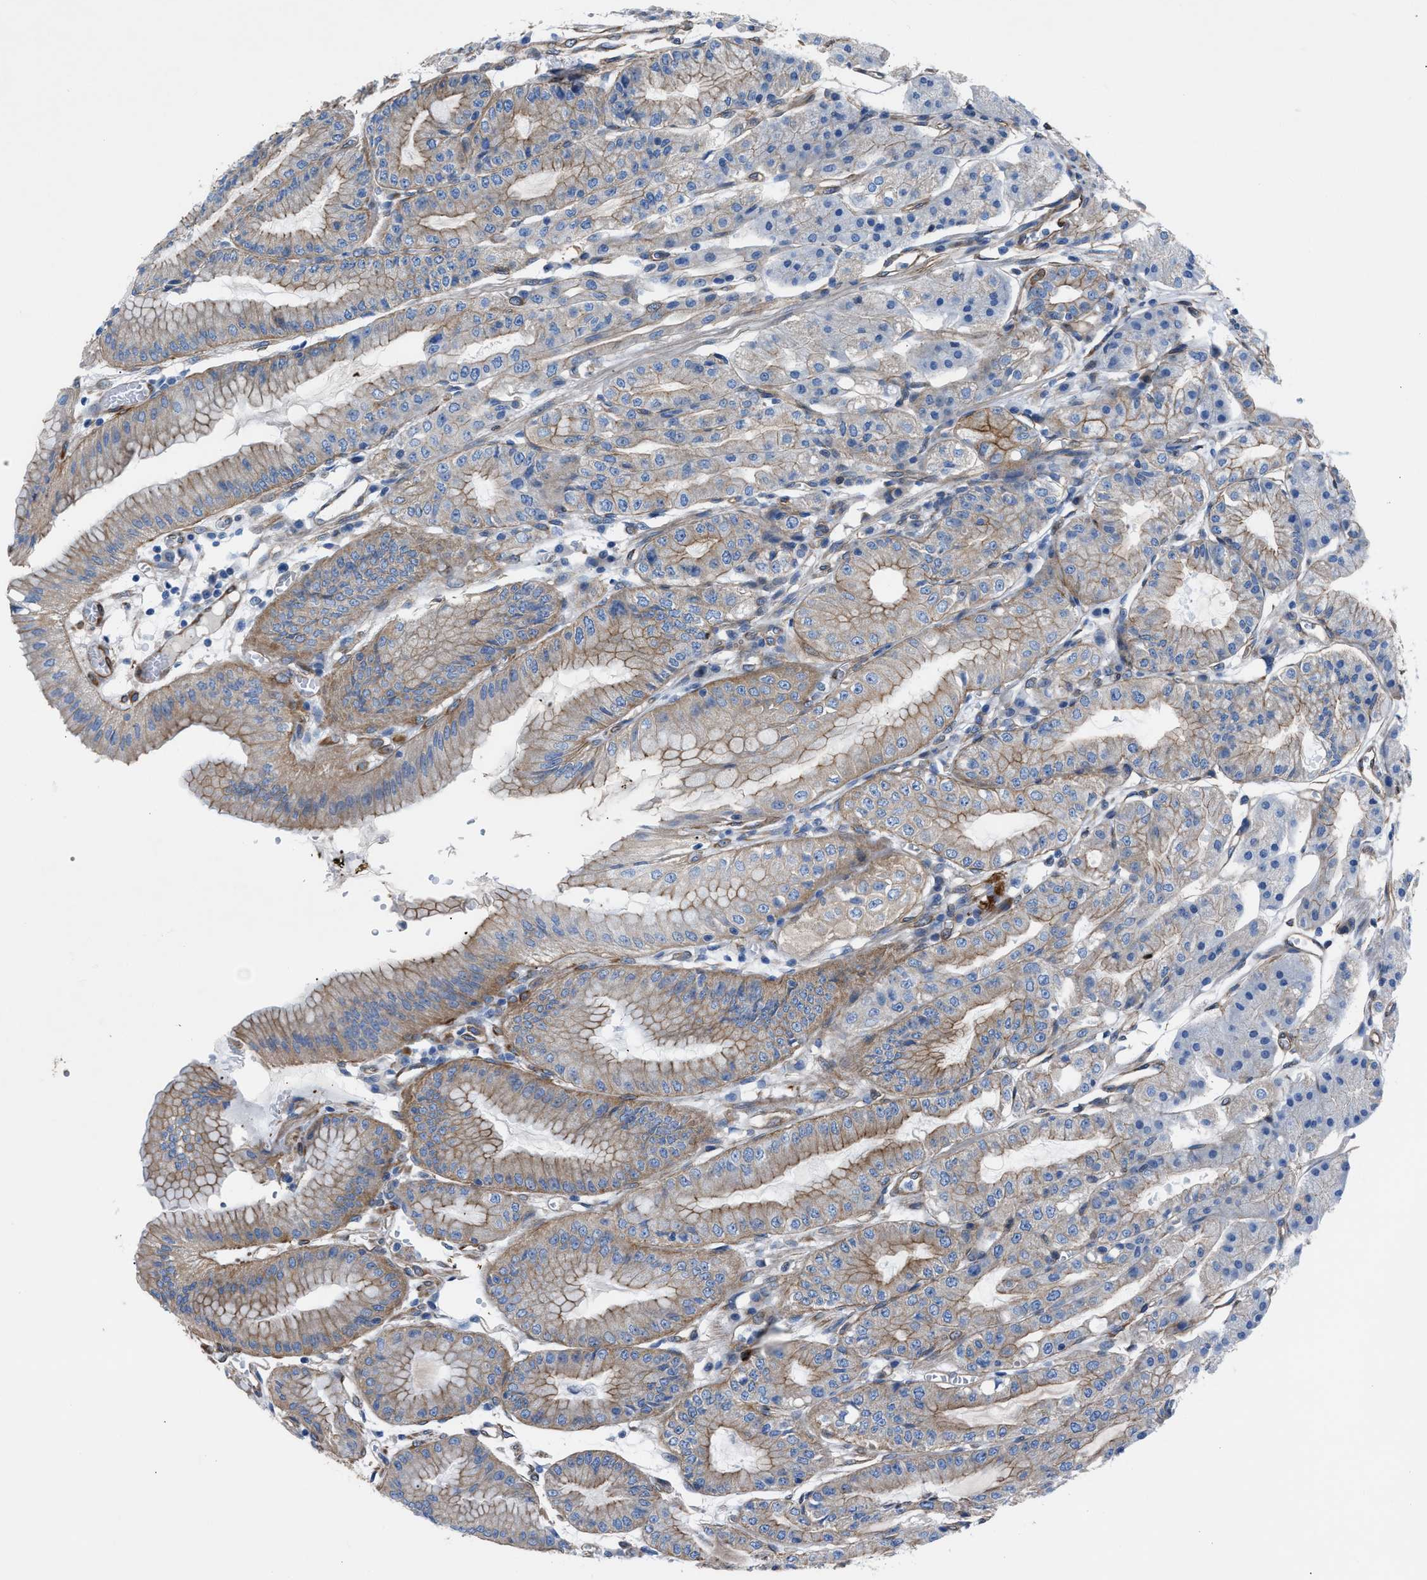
{"staining": {"intensity": "moderate", "quantity": "25%-75%", "location": "cytoplasmic/membranous"}, "tissue": "stomach", "cell_type": "Glandular cells", "image_type": "normal", "snomed": [{"axis": "morphology", "description": "Normal tissue, NOS"}, {"axis": "topography", "description": "Stomach, lower"}], "caption": "High-magnification brightfield microscopy of normal stomach stained with DAB (3,3'-diaminobenzidine) (brown) and counterstained with hematoxylin (blue). glandular cells exhibit moderate cytoplasmic/membranous expression is seen in approximately25%-75% of cells. (DAB (3,3'-diaminobenzidine) IHC, brown staining for protein, blue staining for nuclei).", "gene": "DMAC1", "patient": {"sex": "male", "age": 71}}